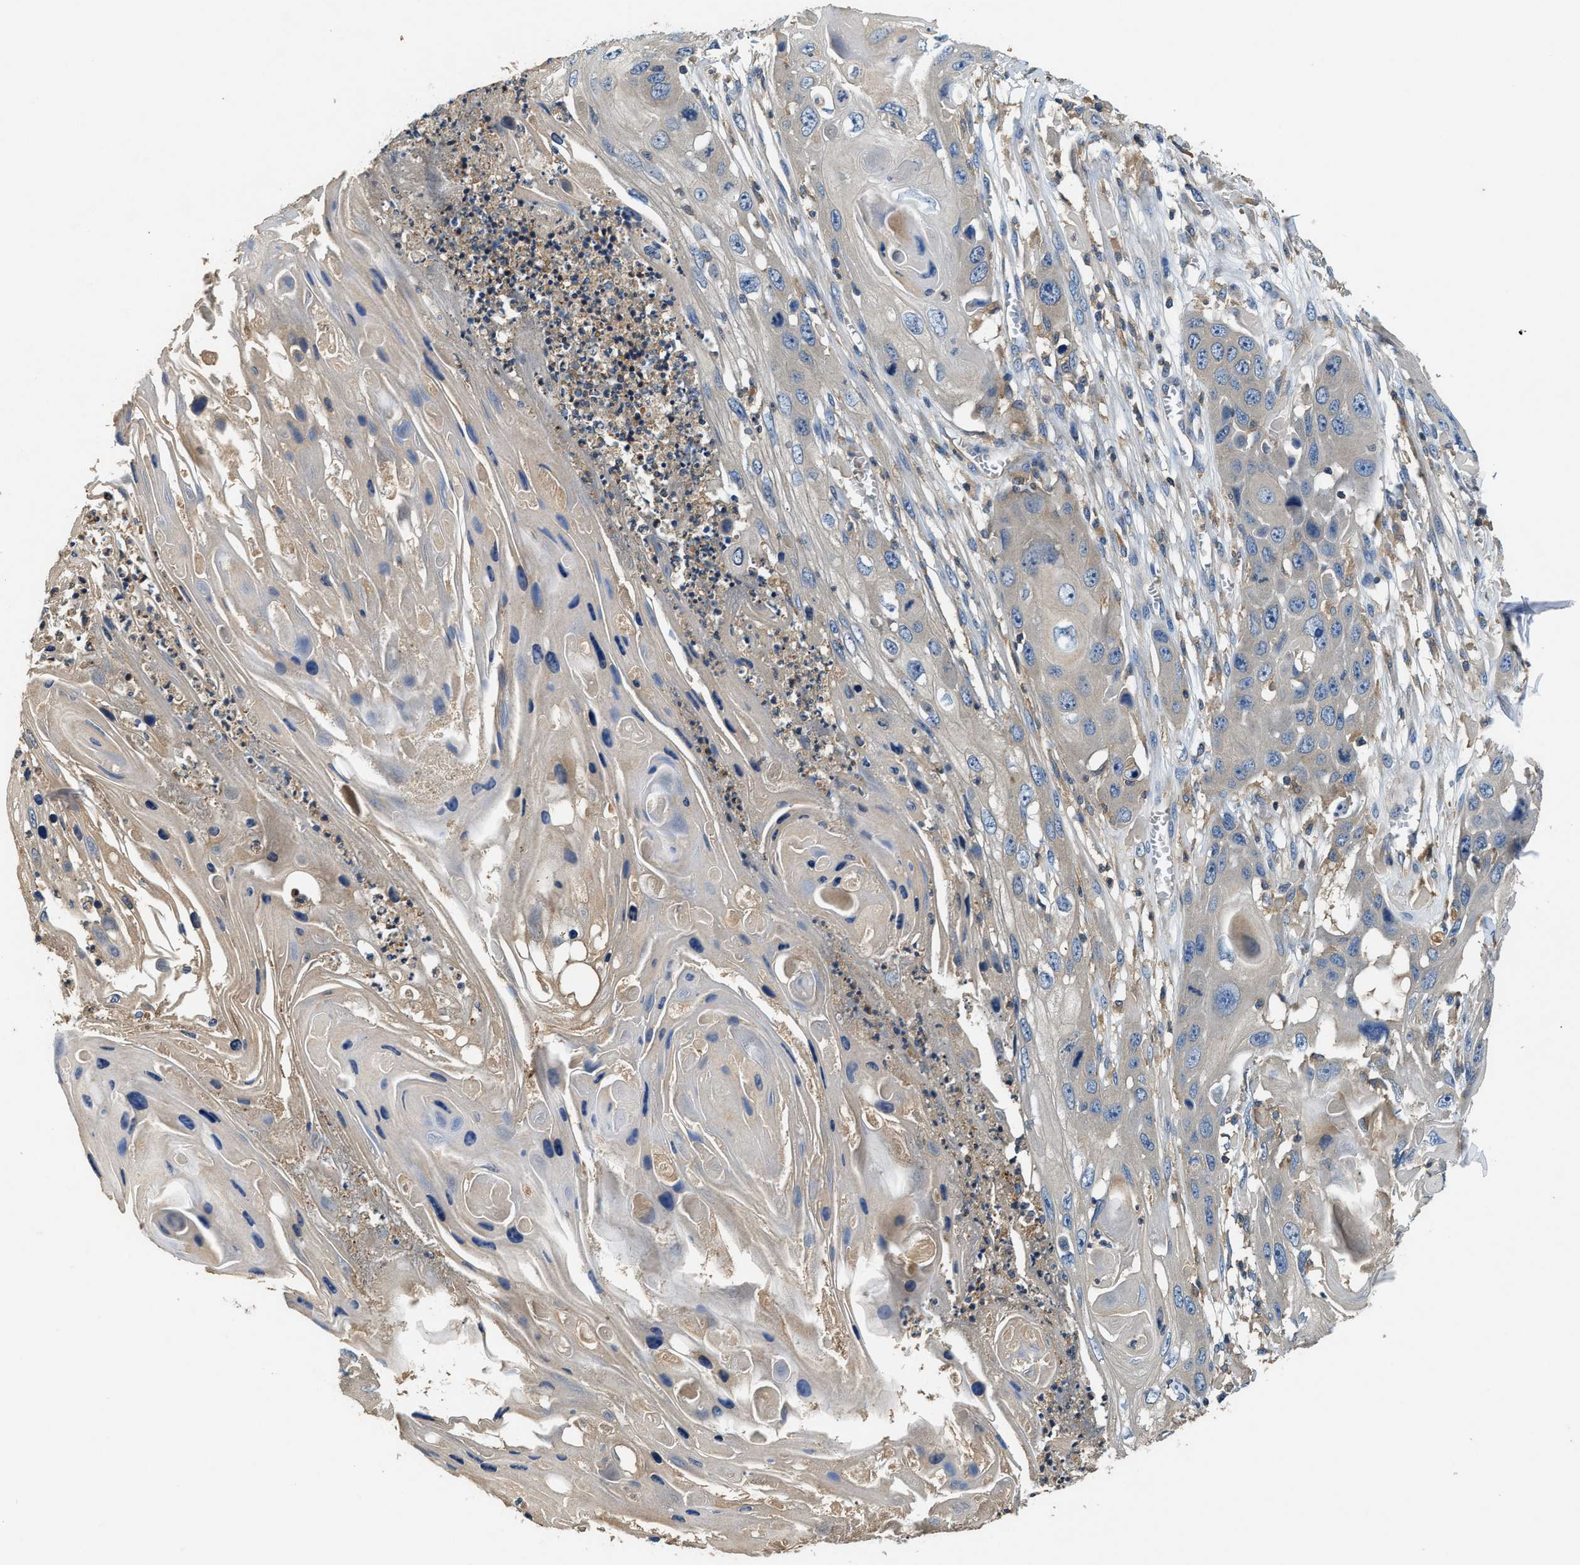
{"staining": {"intensity": "negative", "quantity": "none", "location": "none"}, "tissue": "skin cancer", "cell_type": "Tumor cells", "image_type": "cancer", "snomed": [{"axis": "morphology", "description": "Squamous cell carcinoma, NOS"}, {"axis": "topography", "description": "Skin"}], "caption": "There is no significant positivity in tumor cells of skin cancer (squamous cell carcinoma).", "gene": "BLOC1S1", "patient": {"sex": "male", "age": 55}}